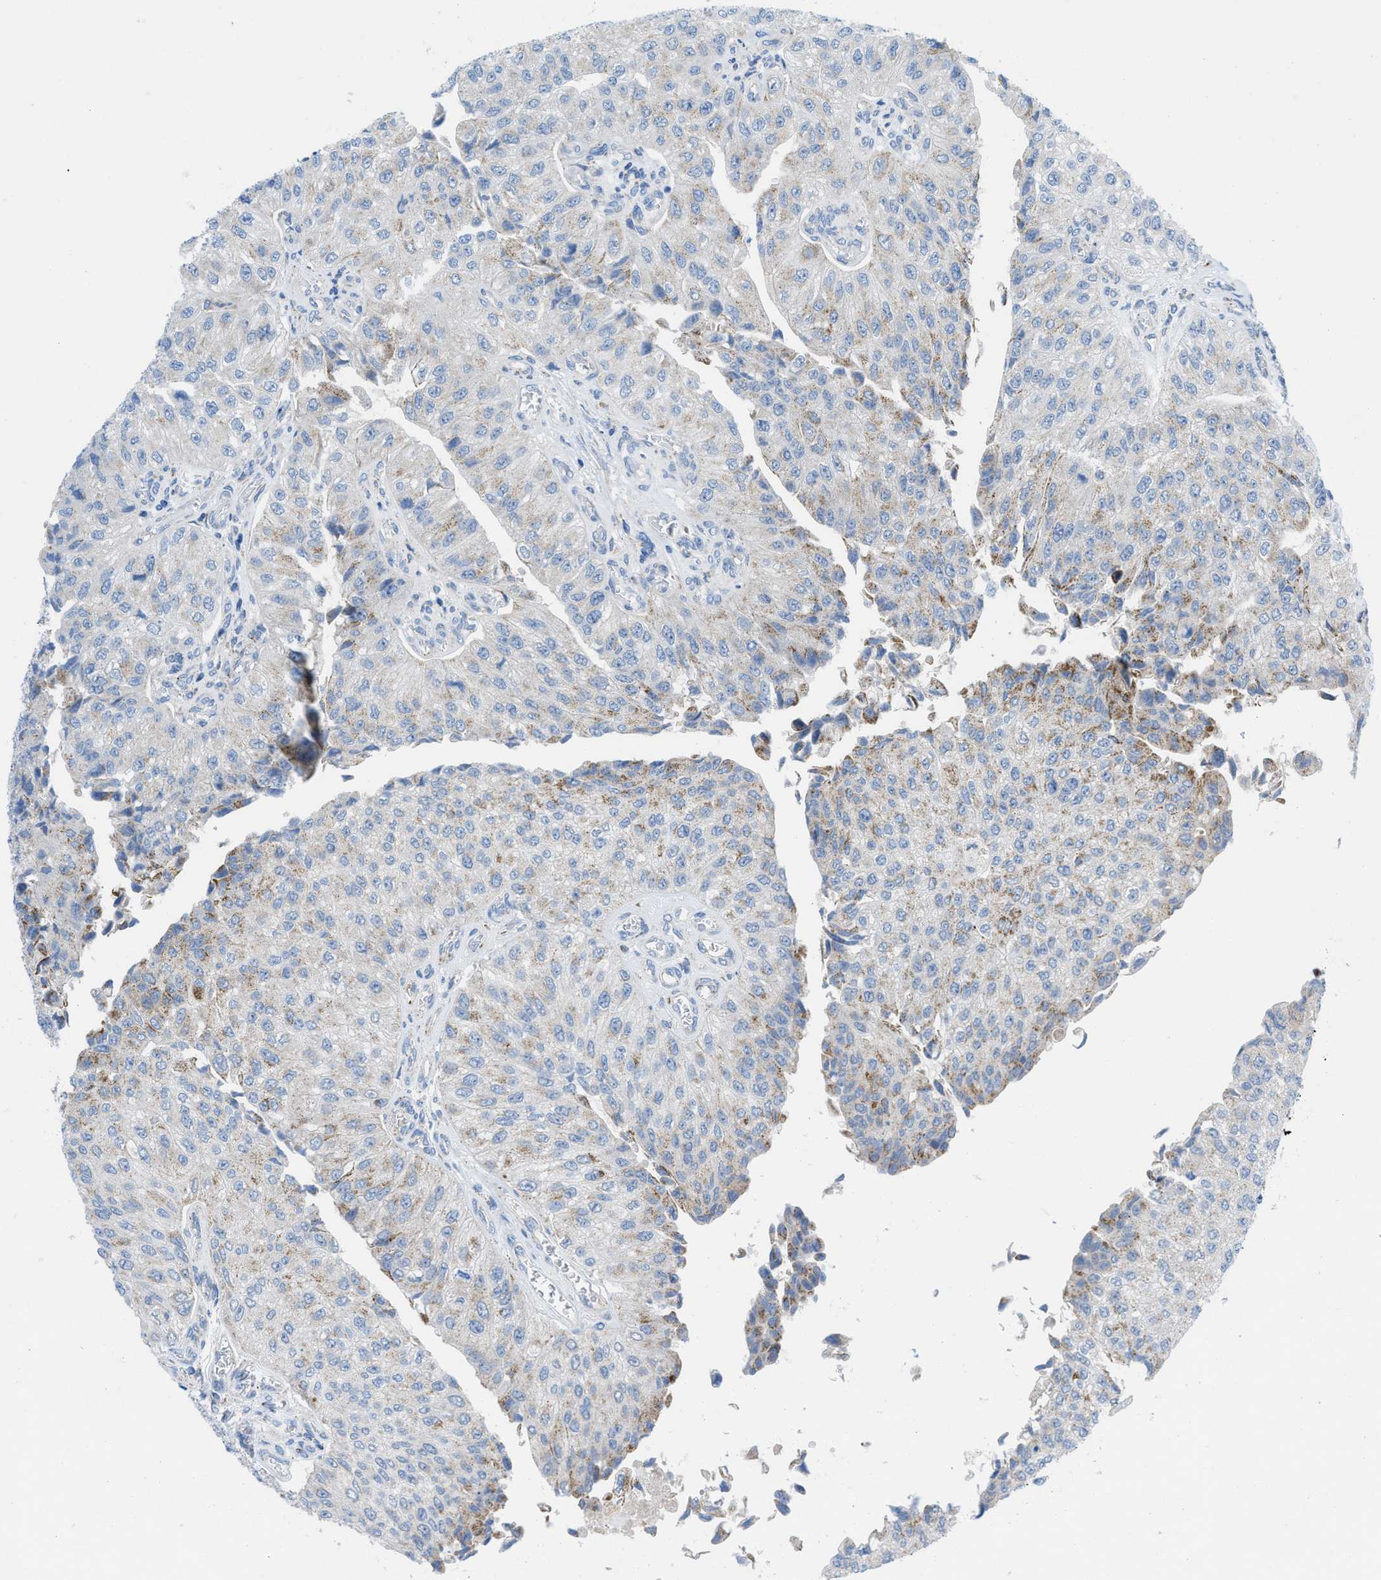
{"staining": {"intensity": "weak", "quantity": "25%-75%", "location": "cytoplasmic/membranous"}, "tissue": "urothelial cancer", "cell_type": "Tumor cells", "image_type": "cancer", "snomed": [{"axis": "morphology", "description": "Urothelial carcinoma, High grade"}, {"axis": "topography", "description": "Kidney"}, {"axis": "topography", "description": "Urinary bladder"}], "caption": "A histopathology image showing weak cytoplasmic/membranous staining in approximately 25%-75% of tumor cells in urothelial carcinoma (high-grade), as visualized by brown immunohistochemical staining.", "gene": "RBBP9", "patient": {"sex": "male", "age": 77}}